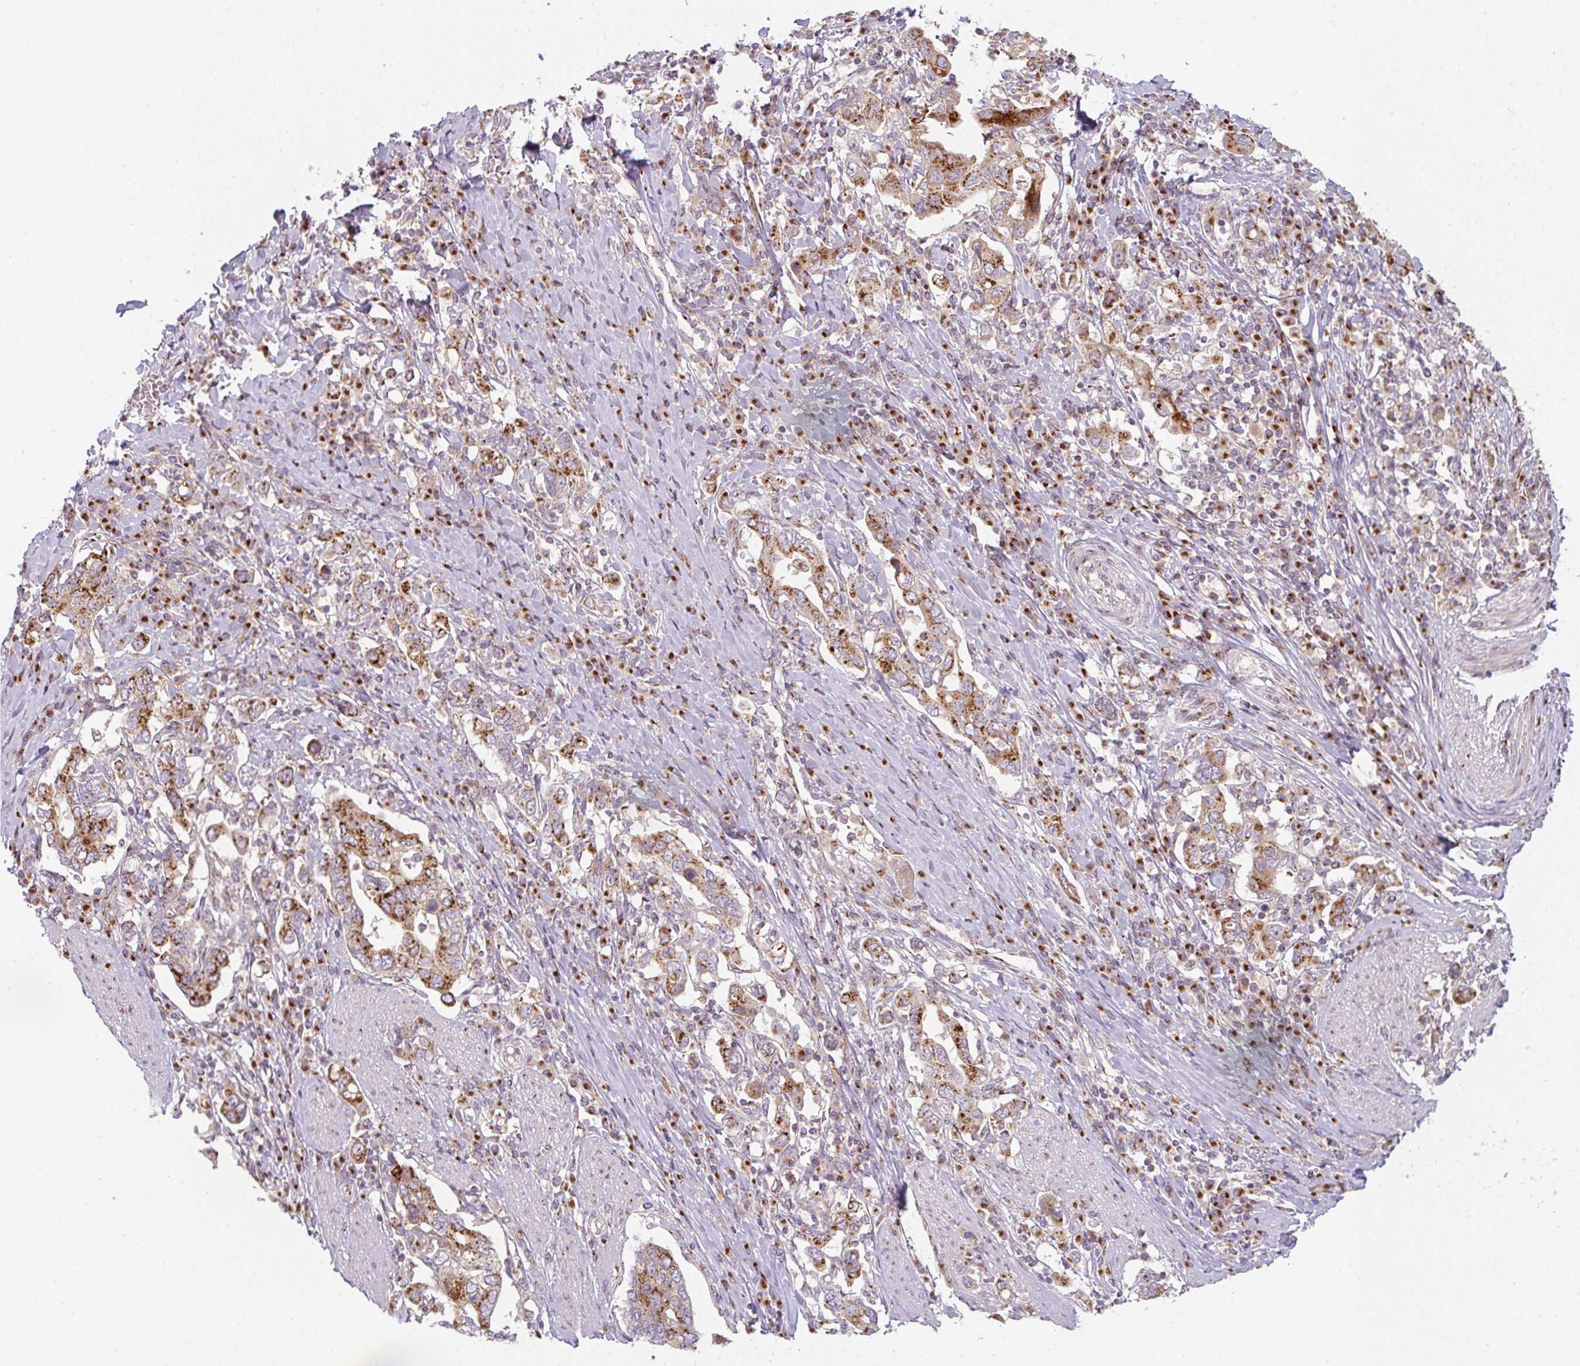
{"staining": {"intensity": "moderate", "quantity": ">75%", "location": "cytoplasmic/membranous"}, "tissue": "stomach cancer", "cell_type": "Tumor cells", "image_type": "cancer", "snomed": [{"axis": "morphology", "description": "Adenocarcinoma, NOS"}, {"axis": "topography", "description": "Stomach, upper"}, {"axis": "topography", "description": "Stomach"}], "caption": "This histopathology image exhibits adenocarcinoma (stomach) stained with immunohistochemistry to label a protein in brown. The cytoplasmic/membranous of tumor cells show moderate positivity for the protein. Nuclei are counter-stained blue.", "gene": "GVQW3", "patient": {"sex": "male", "age": 62}}